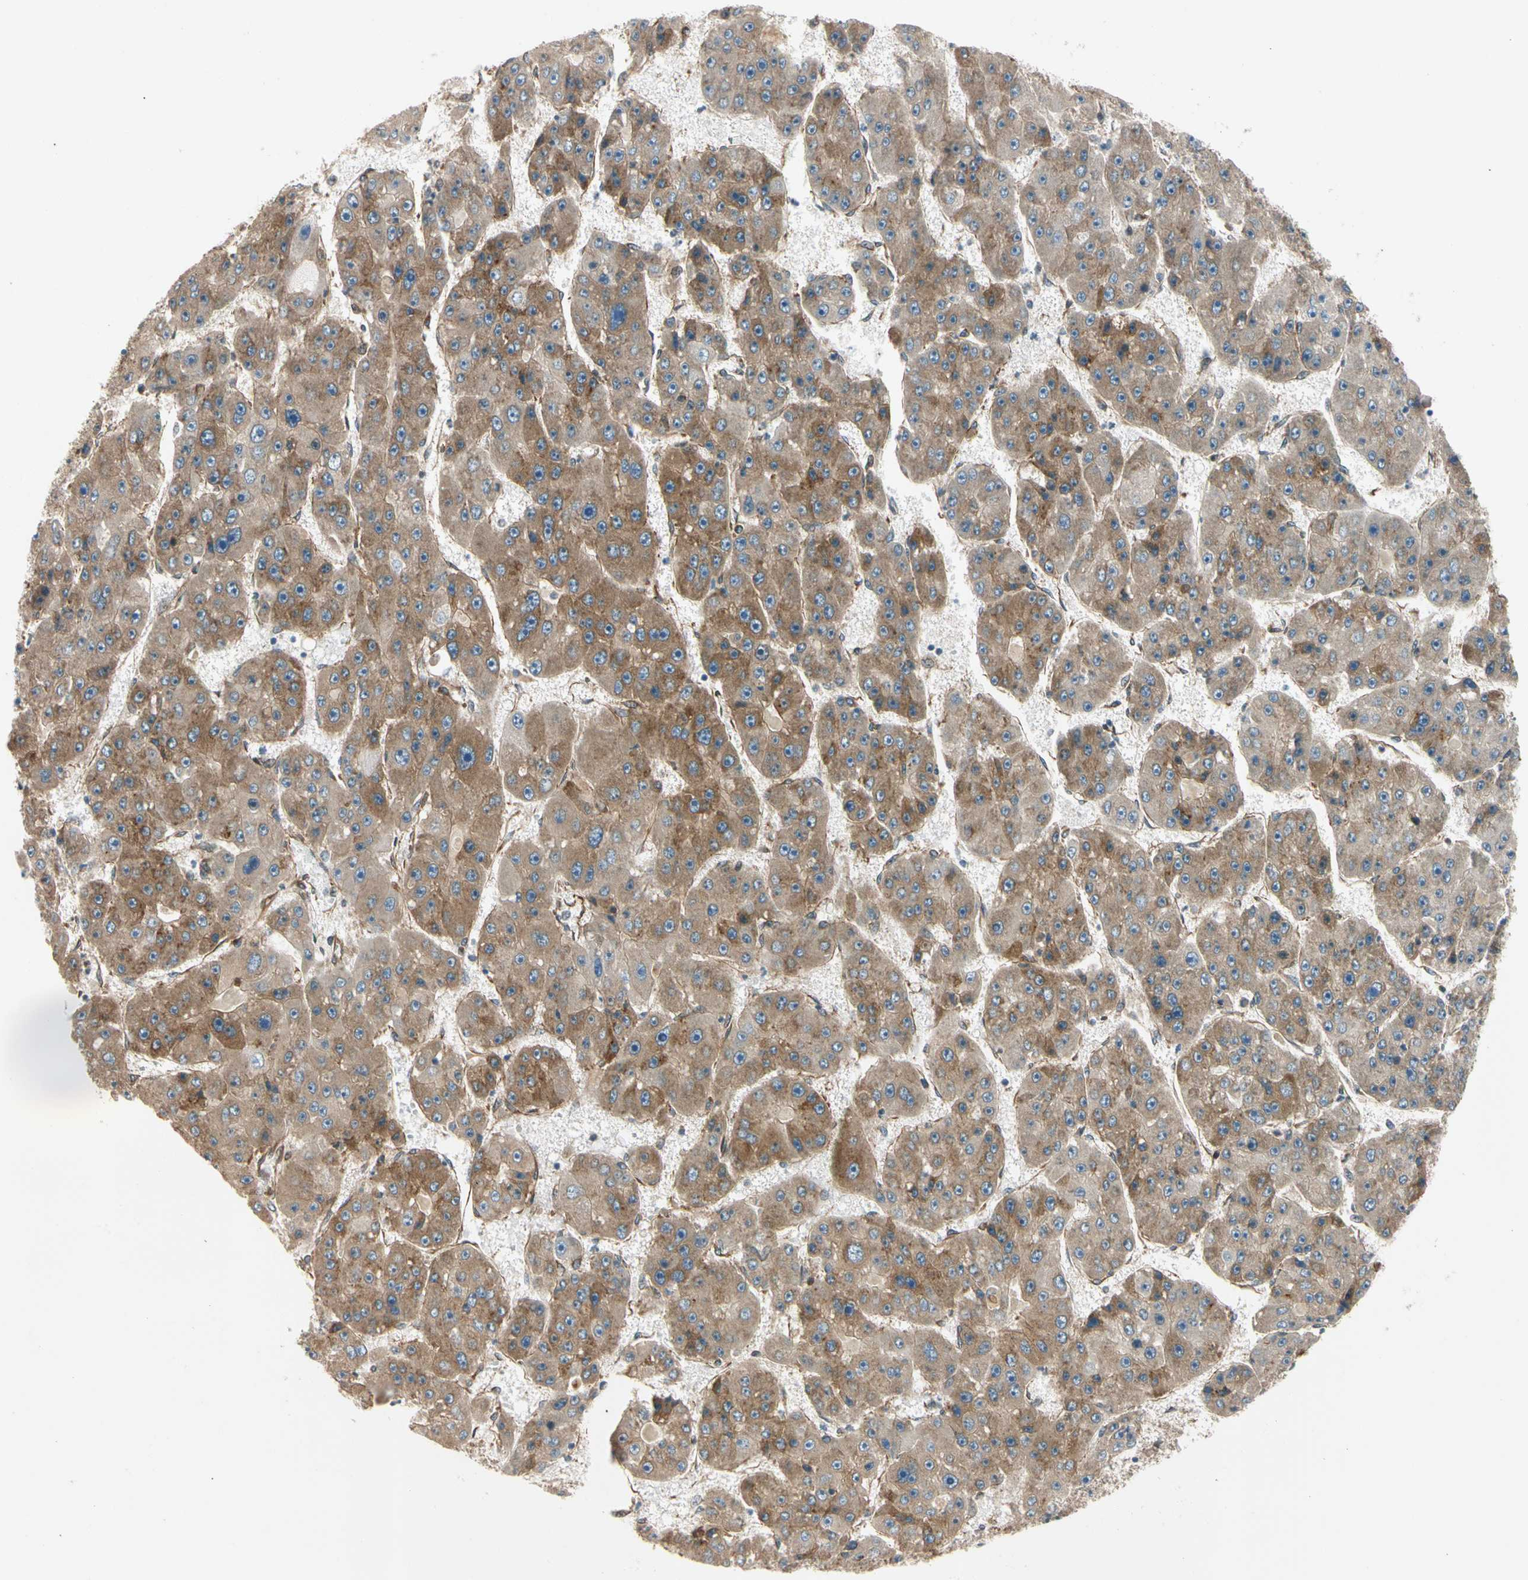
{"staining": {"intensity": "moderate", "quantity": ">75%", "location": "cytoplasmic/membranous"}, "tissue": "liver cancer", "cell_type": "Tumor cells", "image_type": "cancer", "snomed": [{"axis": "morphology", "description": "Carcinoma, Hepatocellular, NOS"}, {"axis": "topography", "description": "Liver"}], "caption": "IHC of liver hepatocellular carcinoma displays medium levels of moderate cytoplasmic/membranous expression in approximately >75% of tumor cells.", "gene": "ROCK2", "patient": {"sex": "female", "age": 61}}